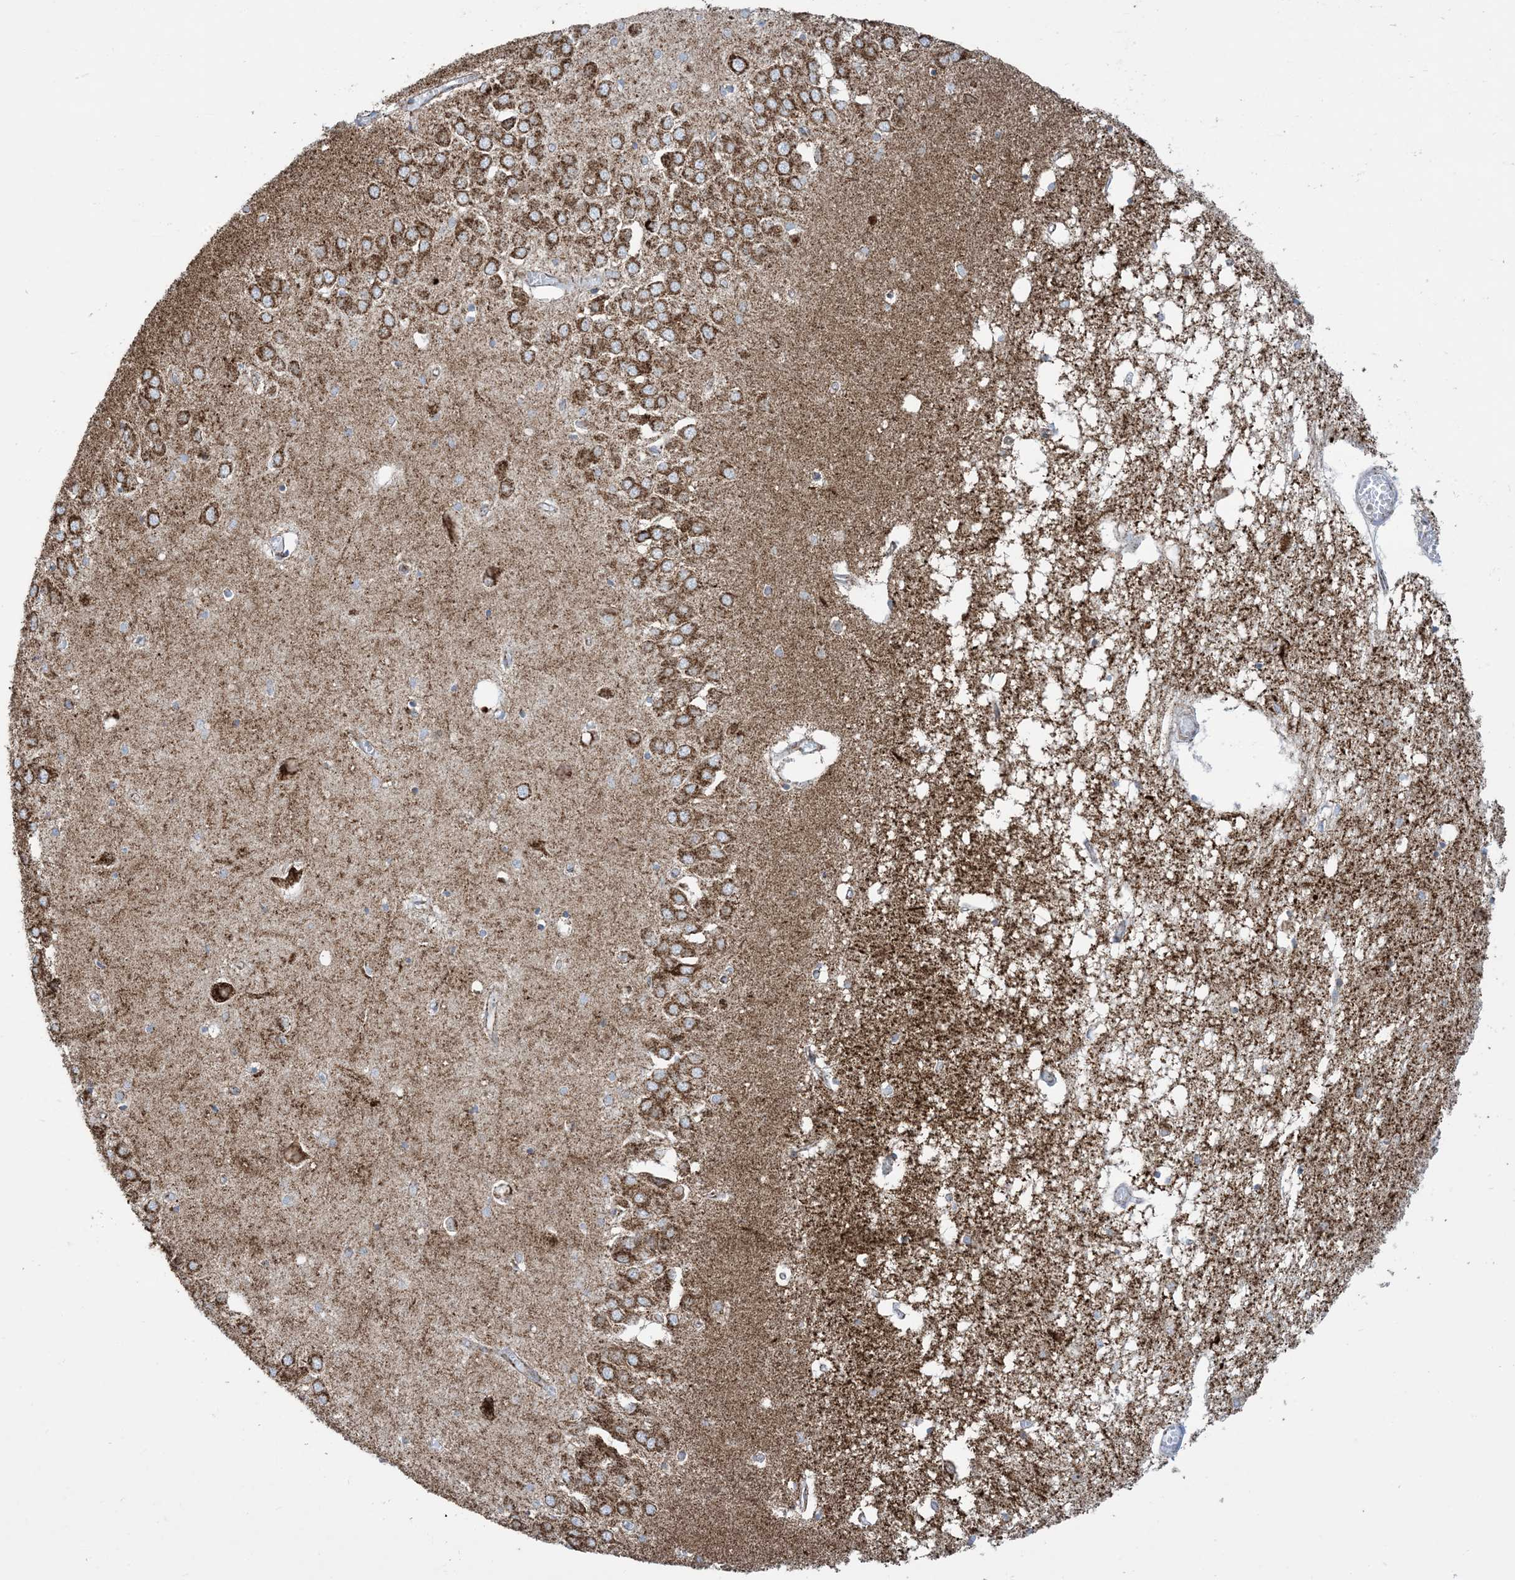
{"staining": {"intensity": "moderate", "quantity": "<25%", "location": "cytoplasmic/membranous"}, "tissue": "hippocampus", "cell_type": "Glial cells", "image_type": "normal", "snomed": [{"axis": "morphology", "description": "Normal tissue, NOS"}, {"axis": "topography", "description": "Hippocampus"}], "caption": "The photomicrograph exhibits staining of unremarkable hippocampus, revealing moderate cytoplasmic/membranous protein positivity (brown color) within glial cells. (DAB IHC, brown staining for protein, blue staining for nuclei).", "gene": "SAMM50", "patient": {"sex": "male", "age": 70}}